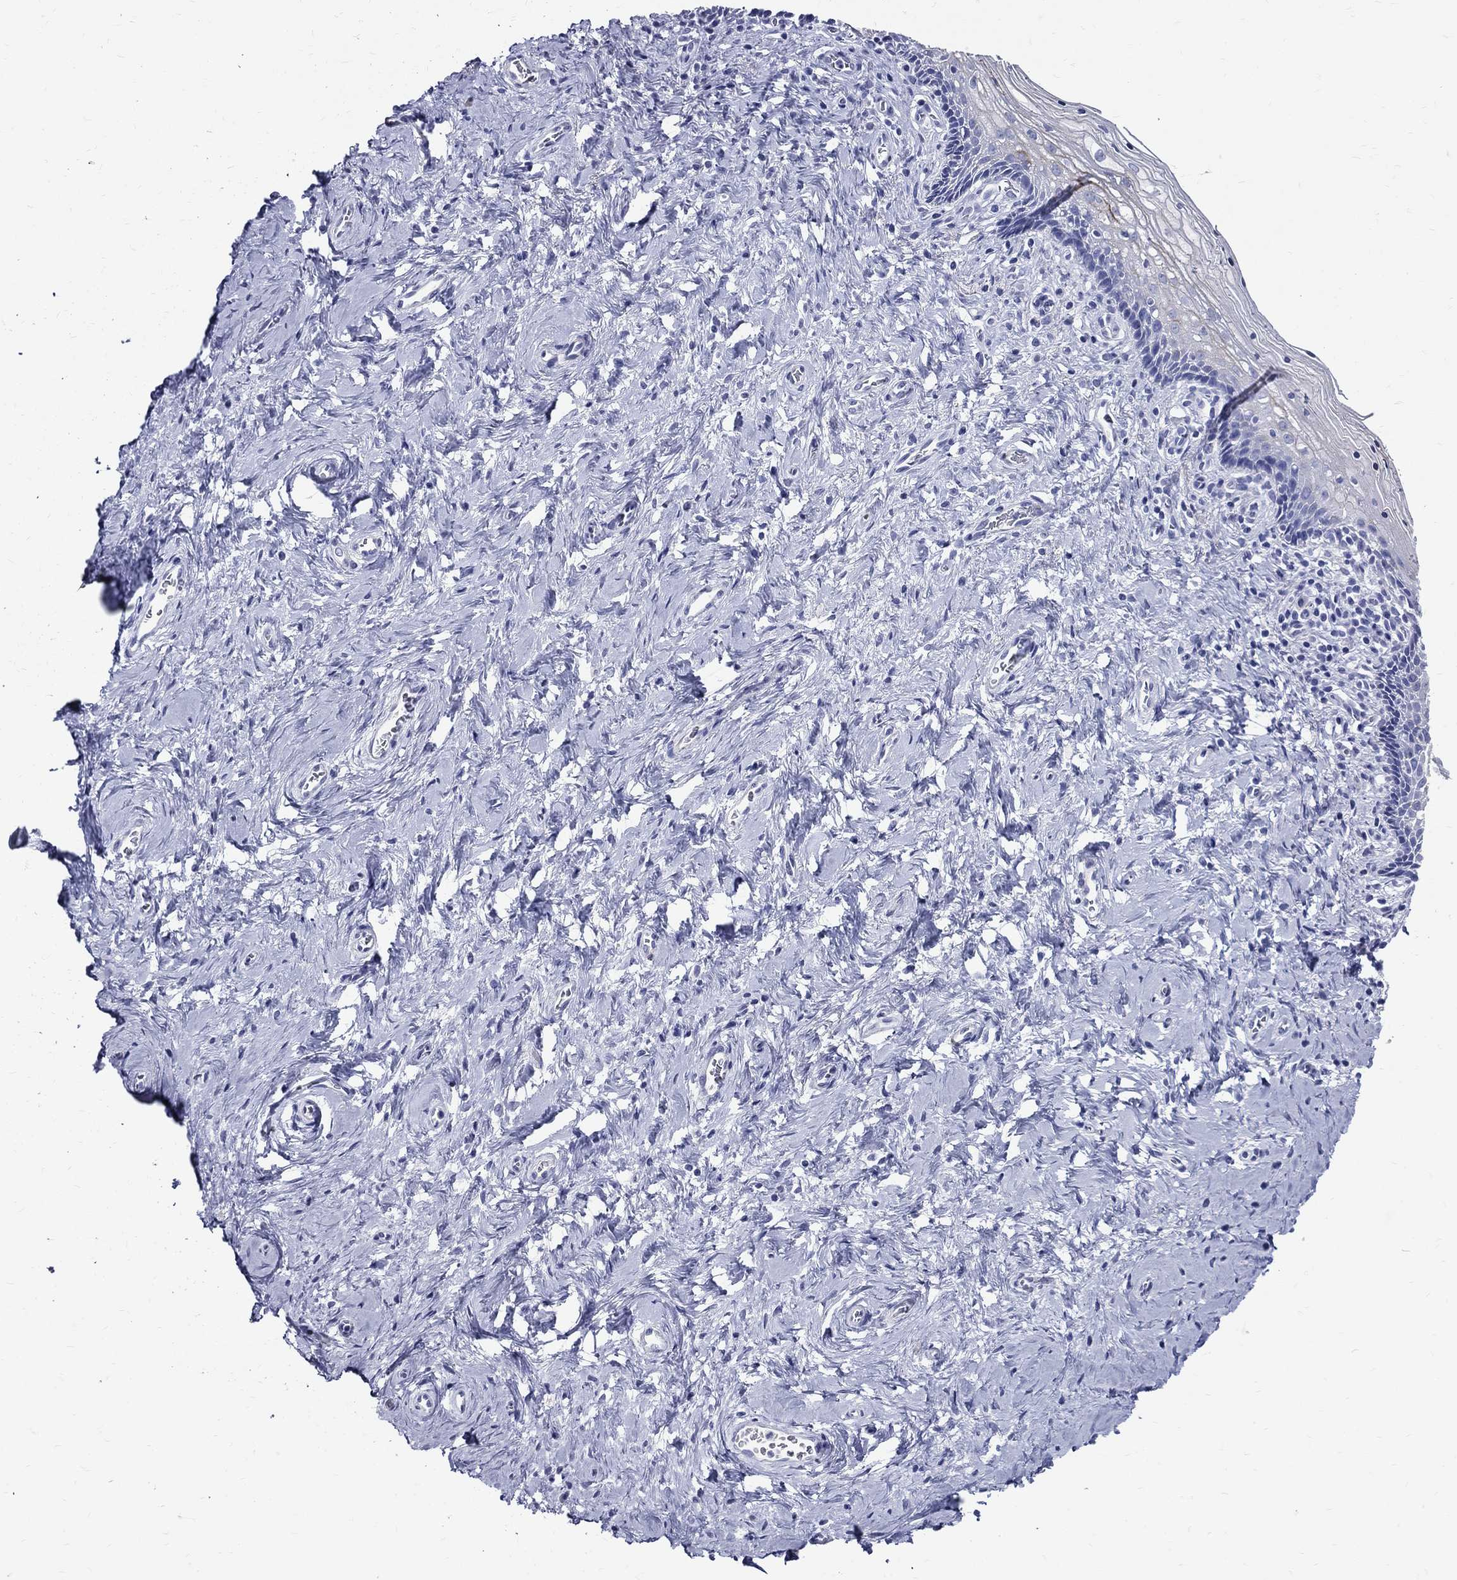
{"staining": {"intensity": "negative", "quantity": "none", "location": "none"}, "tissue": "vagina", "cell_type": "Squamous epithelial cells", "image_type": "normal", "snomed": [{"axis": "morphology", "description": "Normal tissue, NOS"}, {"axis": "topography", "description": "Vagina"}], "caption": "An image of vagina stained for a protein reveals no brown staining in squamous epithelial cells.", "gene": "ACE2", "patient": {"sex": "female", "age": 53}}